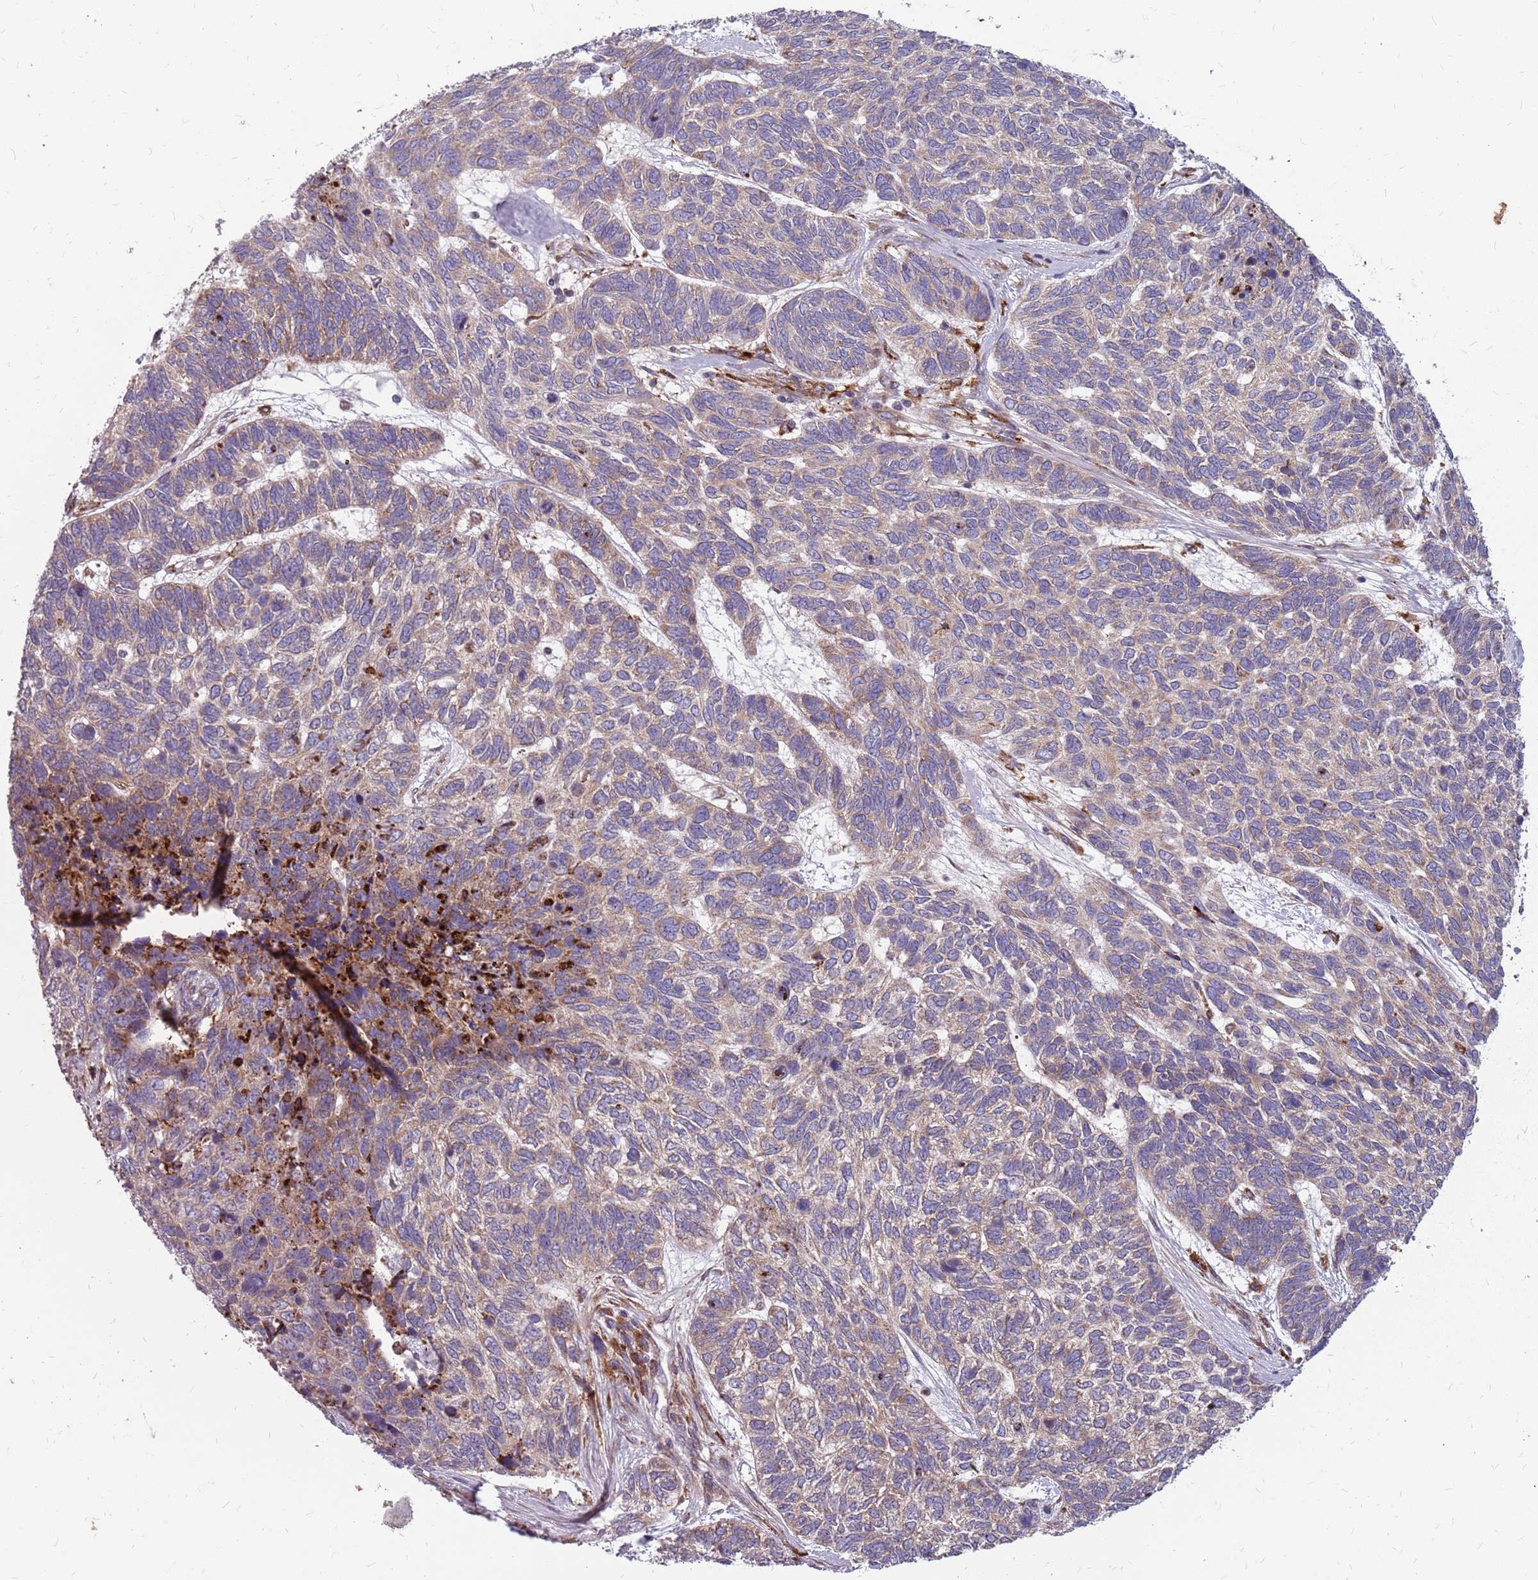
{"staining": {"intensity": "moderate", "quantity": "<25%", "location": "cytoplasmic/membranous"}, "tissue": "skin cancer", "cell_type": "Tumor cells", "image_type": "cancer", "snomed": [{"axis": "morphology", "description": "Basal cell carcinoma"}, {"axis": "topography", "description": "Skin"}], "caption": "This image exhibits immunohistochemistry staining of skin cancer, with low moderate cytoplasmic/membranous expression in approximately <25% of tumor cells.", "gene": "NME4", "patient": {"sex": "female", "age": 65}}